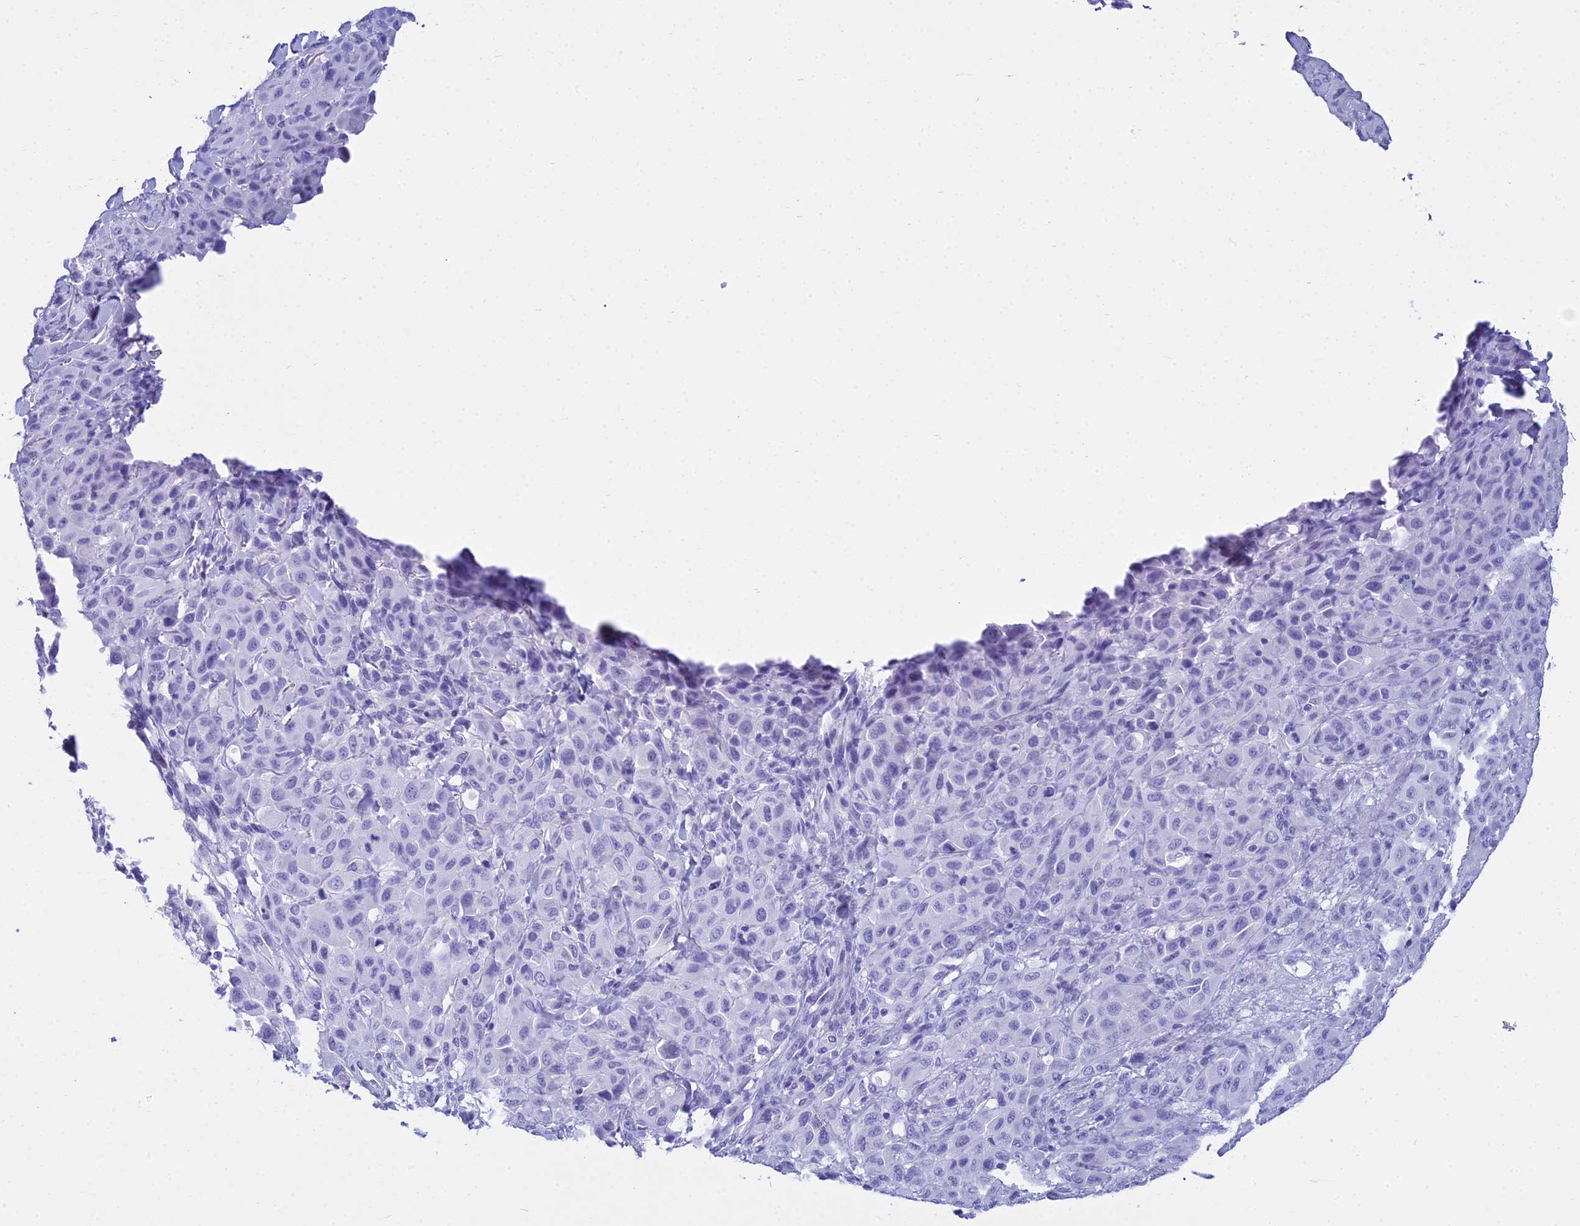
{"staining": {"intensity": "negative", "quantity": "none", "location": "none"}, "tissue": "melanoma", "cell_type": "Tumor cells", "image_type": "cancer", "snomed": [{"axis": "morphology", "description": "Malignant melanoma, Metastatic site"}, {"axis": "topography", "description": "Skin"}], "caption": "This is a histopathology image of immunohistochemistry (IHC) staining of malignant melanoma (metastatic site), which shows no expression in tumor cells.", "gene": "ZNF442", "patient": {"sex": "female", "age": 81}}